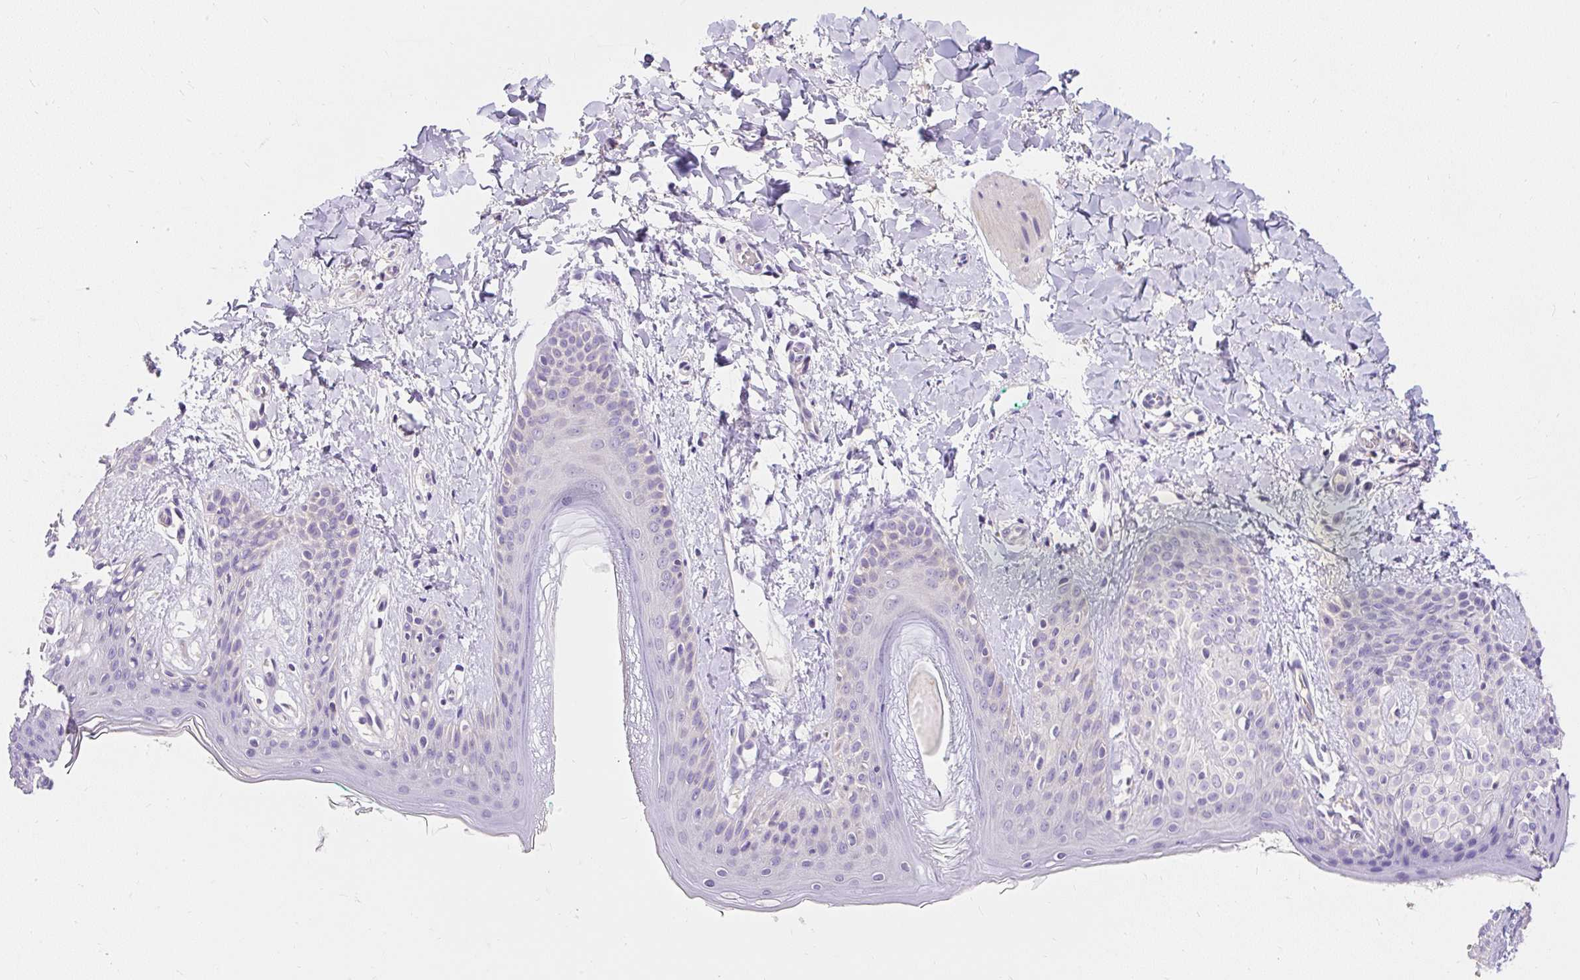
{"staining": {"intensity": "negative", "quantity": "none", "location": "none"}, "tissue": "skin", "cell_type": "Fibroblasts", "image_type": "normal", "snomed": [{"axis": "morphology", "description": "Normal tissue, NOS"}, {"axis": "topography", "description": "Skin"}], "caption": "DAB (3,3'-diaminobenzidine) immunohistochemical staining of normal human skin shows no significant expression in fibroblasts. (Immunohistochemistry (ihc), brightfield microscopy, high magnification).", "gene": "PMAIP1", "patient": {"sex": "male", "age": 16}}